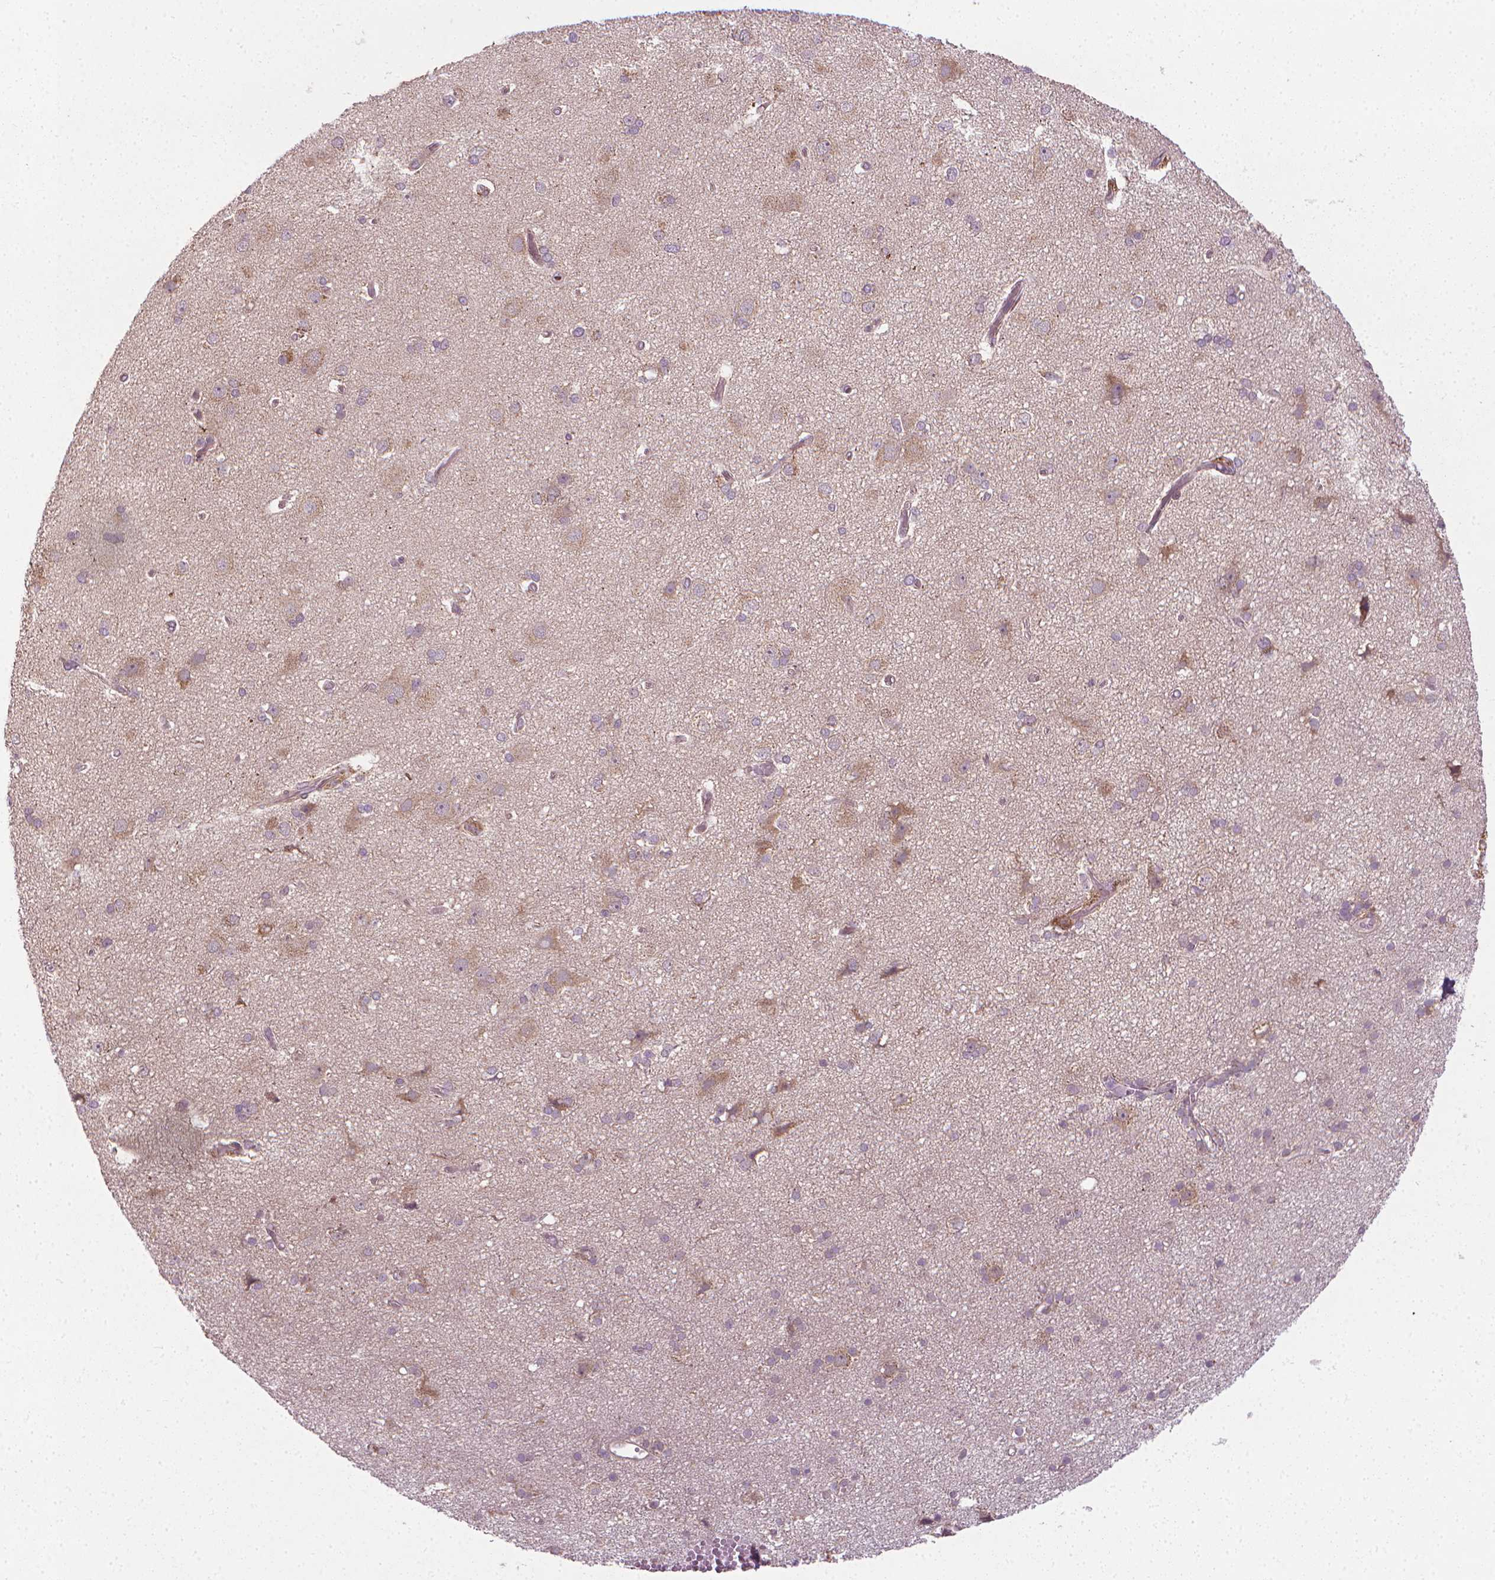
{"staining": {"intensity": "negative", "quantity": "none", "location": "none"}, "tissue": "cerebral cortex", "cell_type": "Endothelial cells", "image_type": "normal", "snomed": [{"axis": "morphology", "description": "Normal tissue, NOS"}, {"axis": "morphology", "description": "Glioma, malignant, High grade"}, {"axis": "topography", "description": "Cerebral cortex"}], "caption": "Image shows no protein expression in endothelial cells of unremarkable cerebral cortex. Brightfield microscopy of IHC stained with DAB (brown) and hematoxylin (blue), captured at high magnification.", "gene": "PRAG1", "patient": {"sex": "male", "age": 71}}